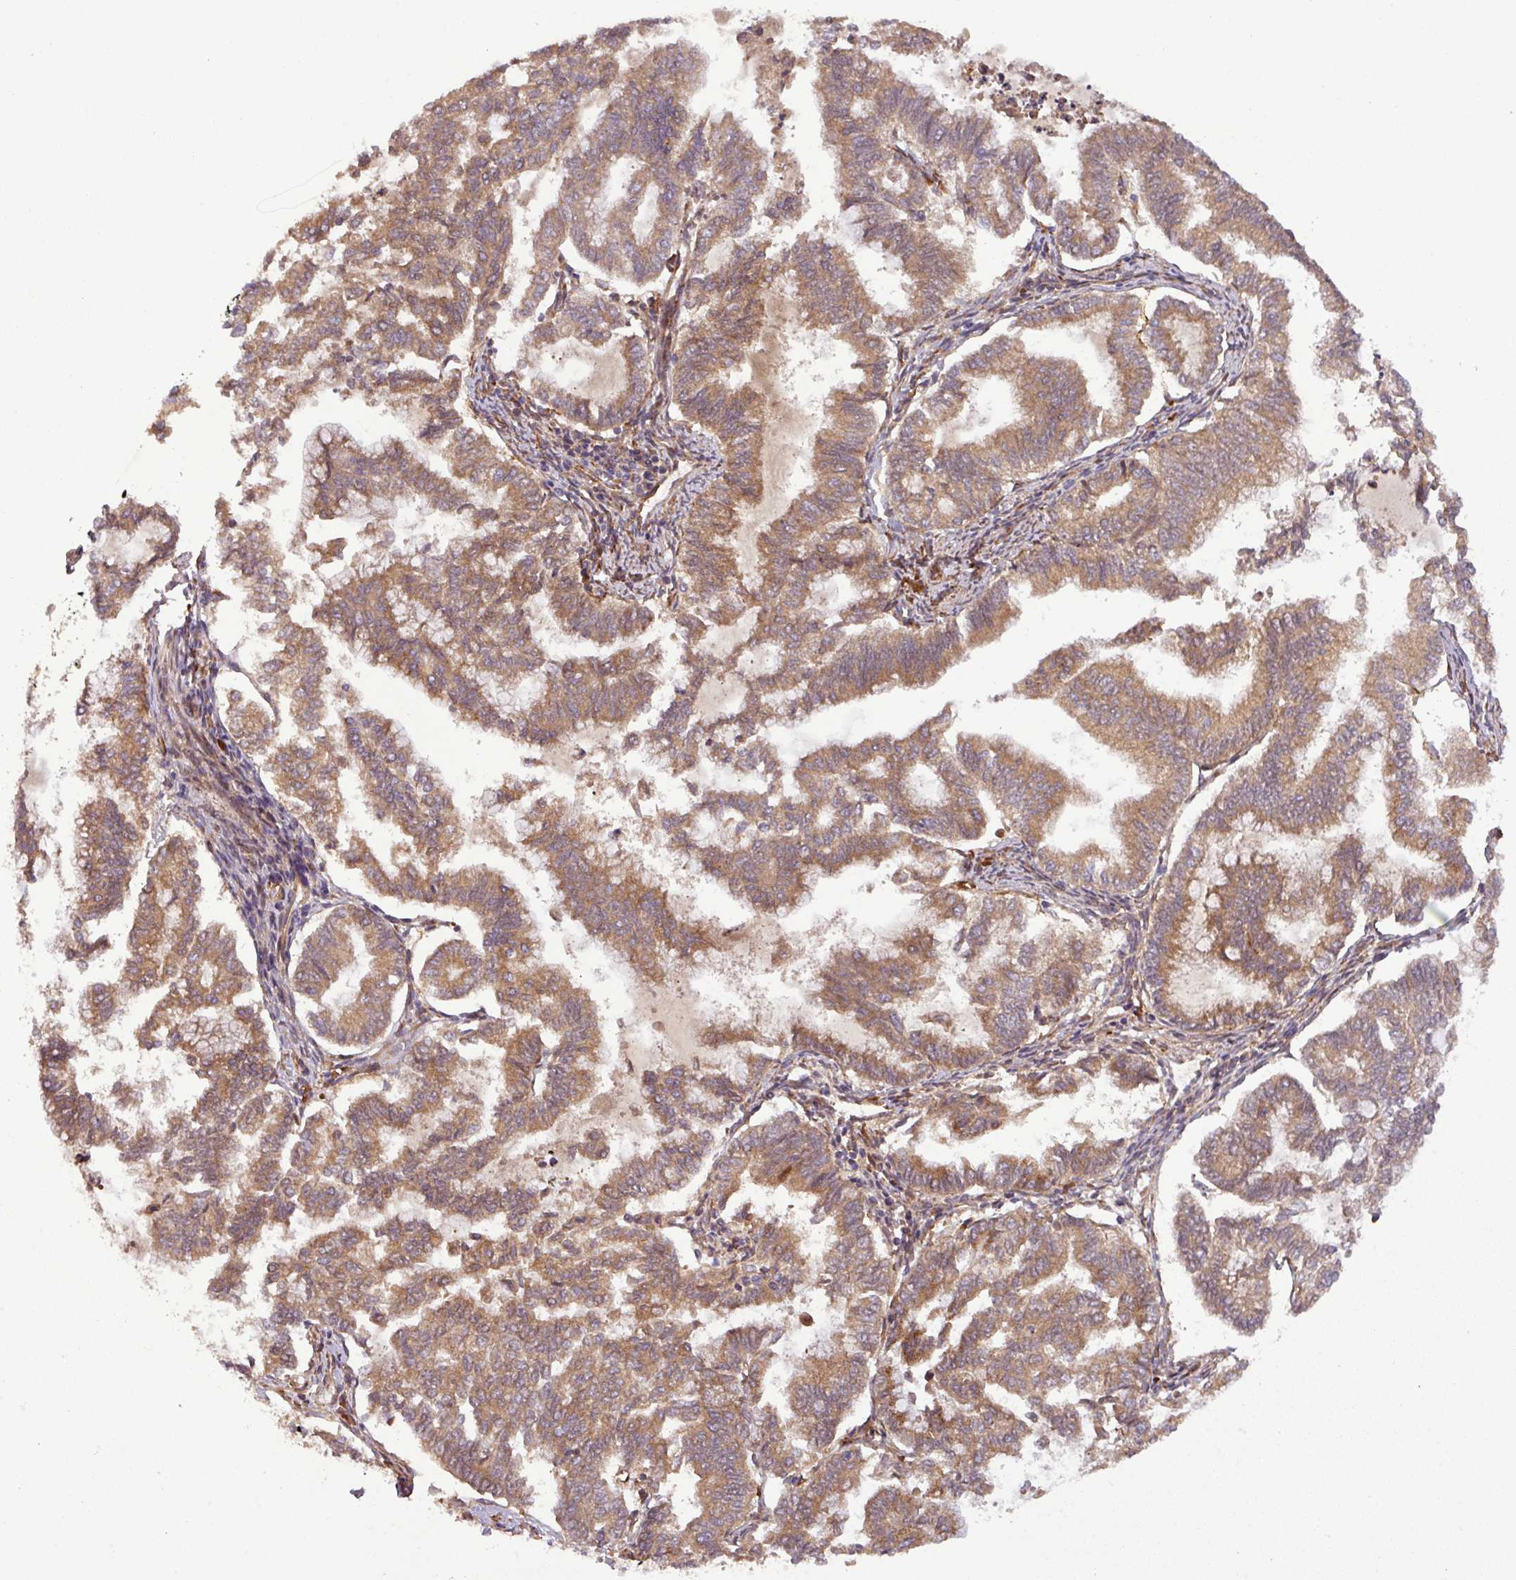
{"staining": {"intensity": "moderate", "quantity": ">75%", "location": "cytoplasmic/membranous"}, "tissue": "endometrial cancer", "cell_type": "Tumor cells", "image_type": "cancer", "snomed": [{"axis": "morphology", "description": "Adenocarcinoma, NOS"}, {"axis": "topography", "description": "Endometrium"}], "caption": "Approximately >75% of tumor cells in human endometrial adenocarcinoma reveal moderate cytoplasmic/membranous protein positivity as visualized by brown immunohistochemical staining.", "gene": "ART1", "patient": {"sex": "female", "age": 79}}